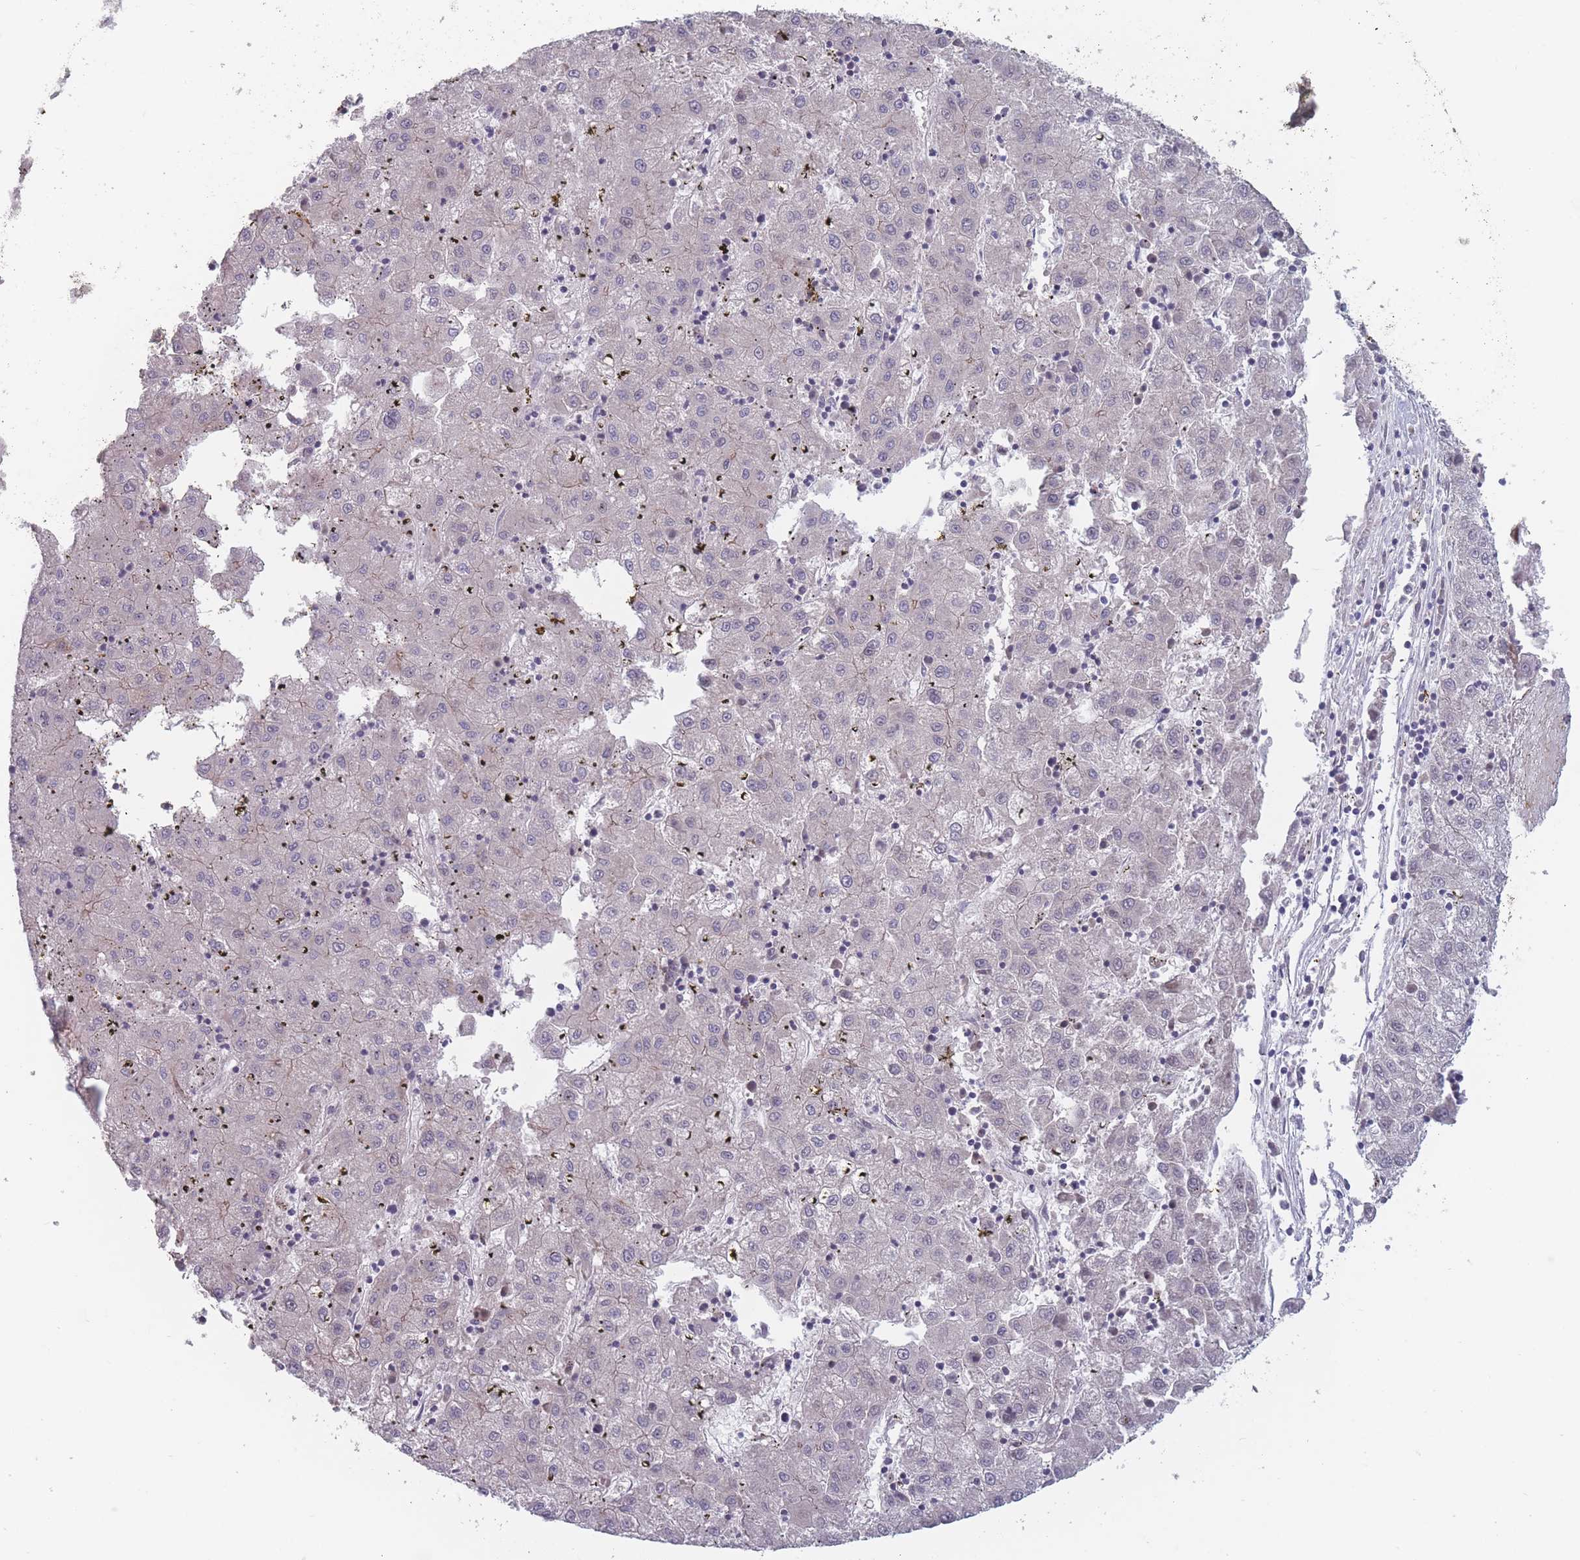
{"staining": {"intensity": "weak", "quantity": "<25%", "location": "cytoplasmic/membranous"}, "tissue": "liver cancer", "cell_type": "Tumor cells", "image_type": "cancer", "snomed": [{"axis": "morphology", "description": "Carcinoma, Hepatocellular, NOS"}, {"axis": "topography", "description": "Liver"}], "caption": "Immunohistochemistry (IHC) of human liver cancer (hepatocellular carcinoma) exhibits no positivity in tumor cells. (Stains: DAB IHC with hematoxylin counter stain, Microscopy: brightfield microscopy at high magnification).", "gene": "TMEM232", "patient": {"sex": "male", "age": 72}}